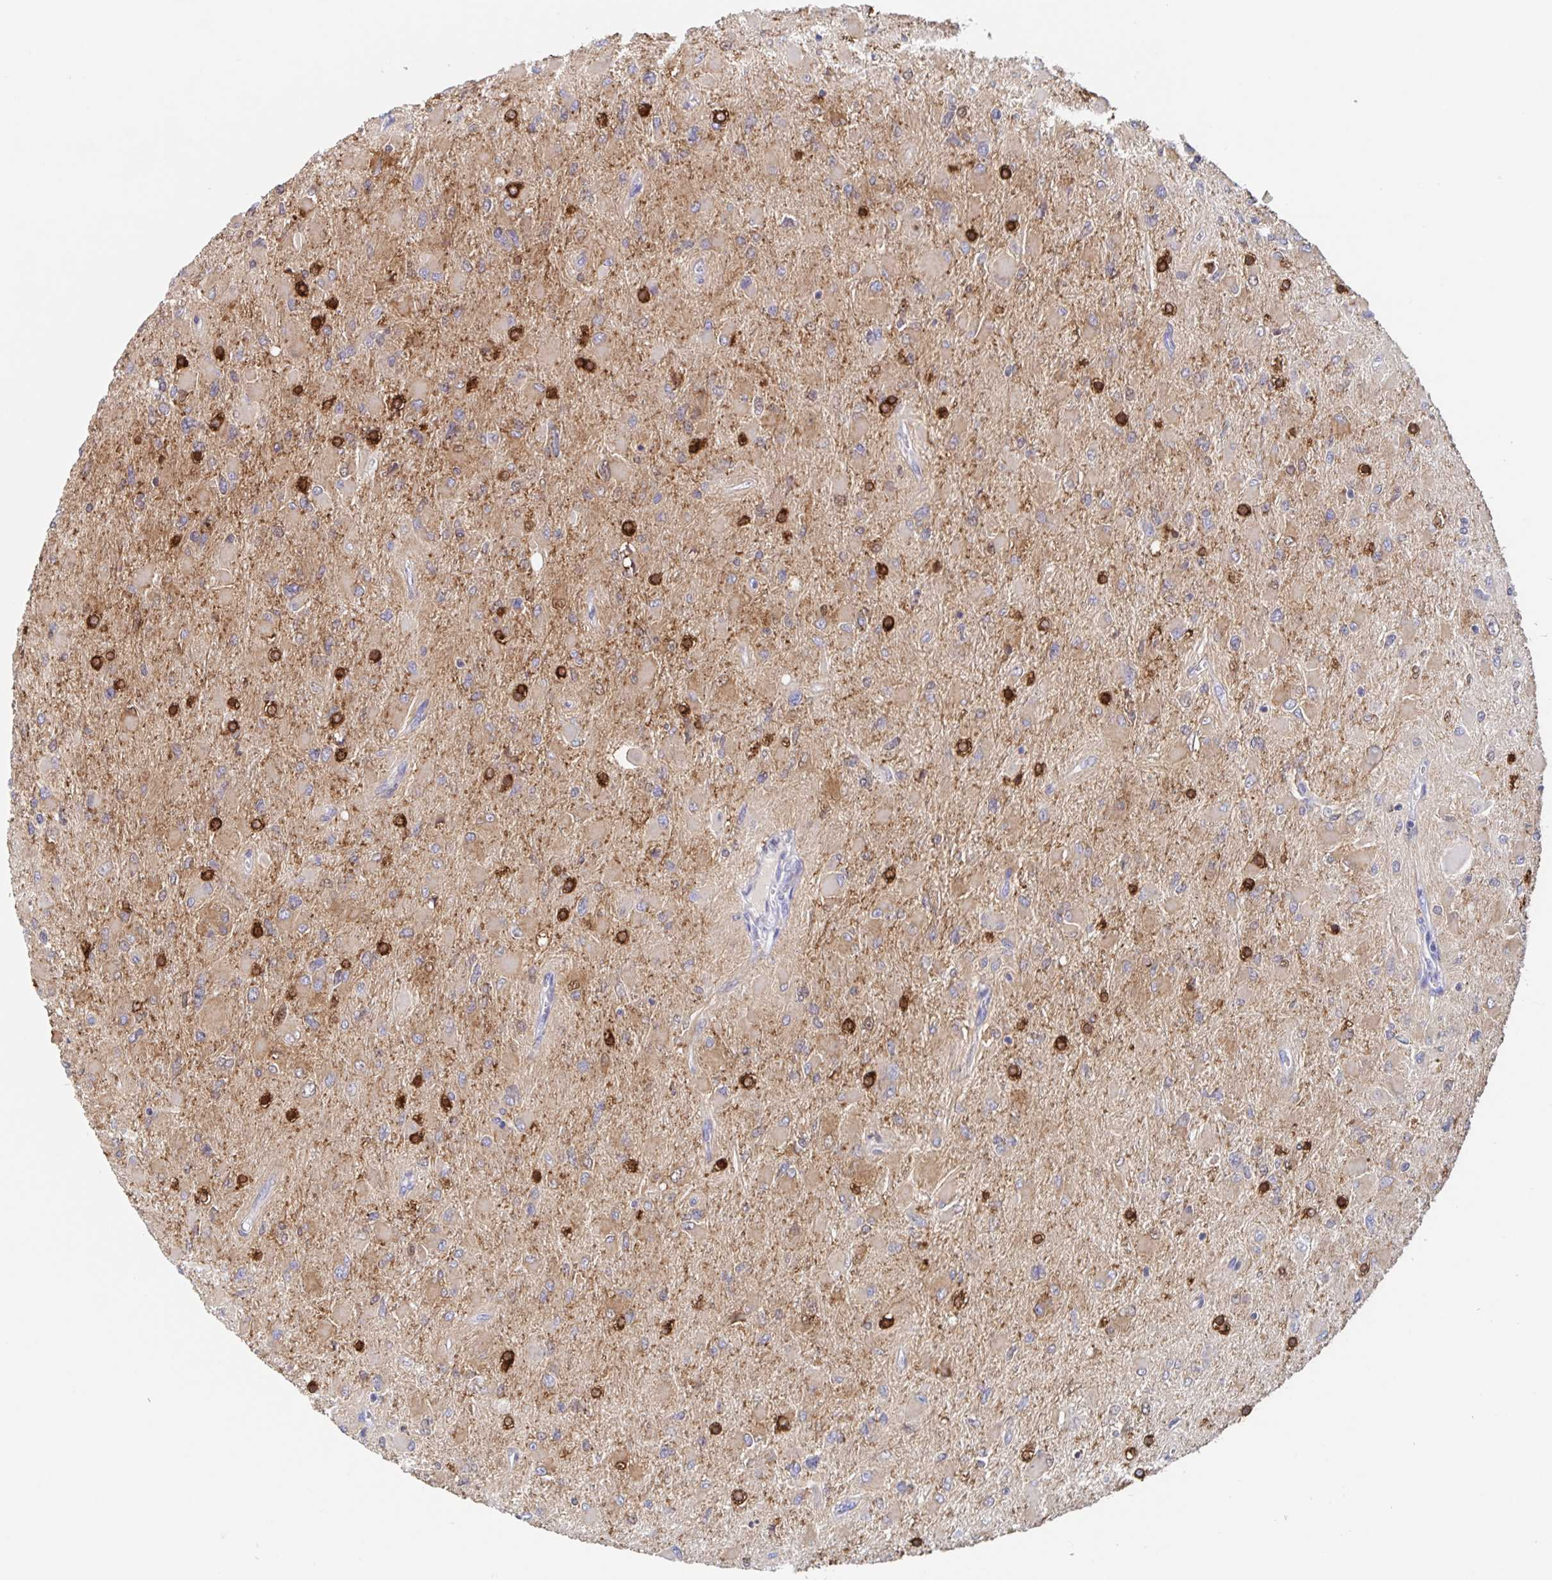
{"staining": {"intensity": "weak", "quantity": ">75%", "location": "cytoplasmic/membranous"}, "tissue": "glioma", "cell_type": "Tumor cells", "image_type": "cancer", "snomed": [{"axis": "morphology", "description": "Glioma, malignant, High grade"}, {"axis": "topography", "description": "Cerebral cortex"}], "caption": "This micrograph demonstrates IHC staining of human glioma, with low weak cytoplasmic/membranous staining in about >75% of tumor cells.", "gene": "CDC42BPG", "patient": {"sex": "female", "age": 36}}